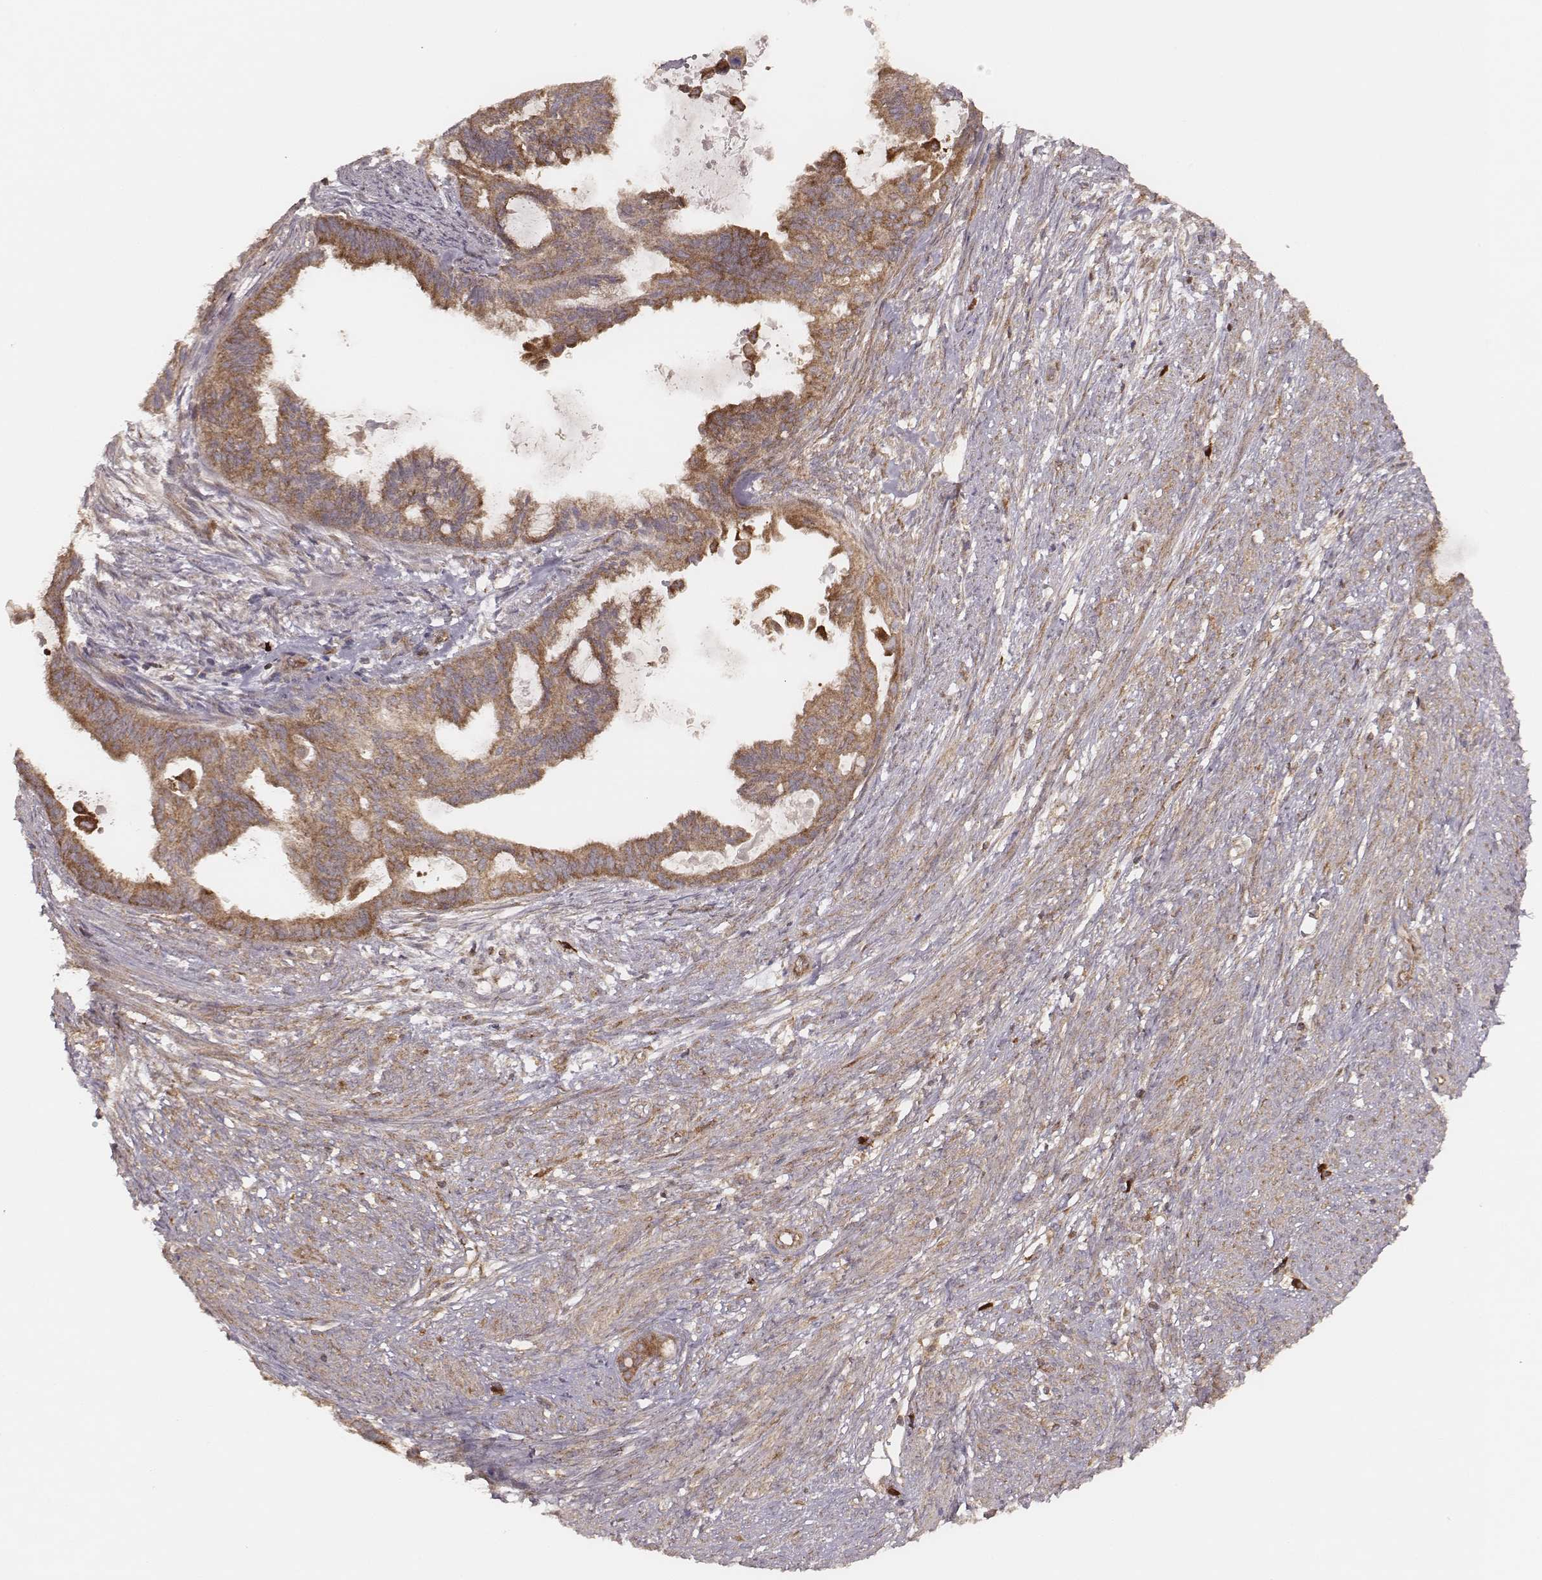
{"staining": {"intensity": "strong", "quantity": ">75%", "location": "cytoplasmic/membranous"}, "tissue": "endometrial cancer", "cell_type": "Tumor cells", "image_type": "cancer", "snomed": [{"axis": "morphology", "description": "Adenocarcinoma, NOS"}, {"axis": "topography", "description": "Endometrium"}], "caption": "A high amount of strong cytoplasmic/membranous staining is present in about >75% of tumor cells in adenocarcinoma (endometrial) tissue. (IHC, brightfield microscopy, high magnification).", "gene": "CARS1", "patient": {"sex": "female", "age": 86}}